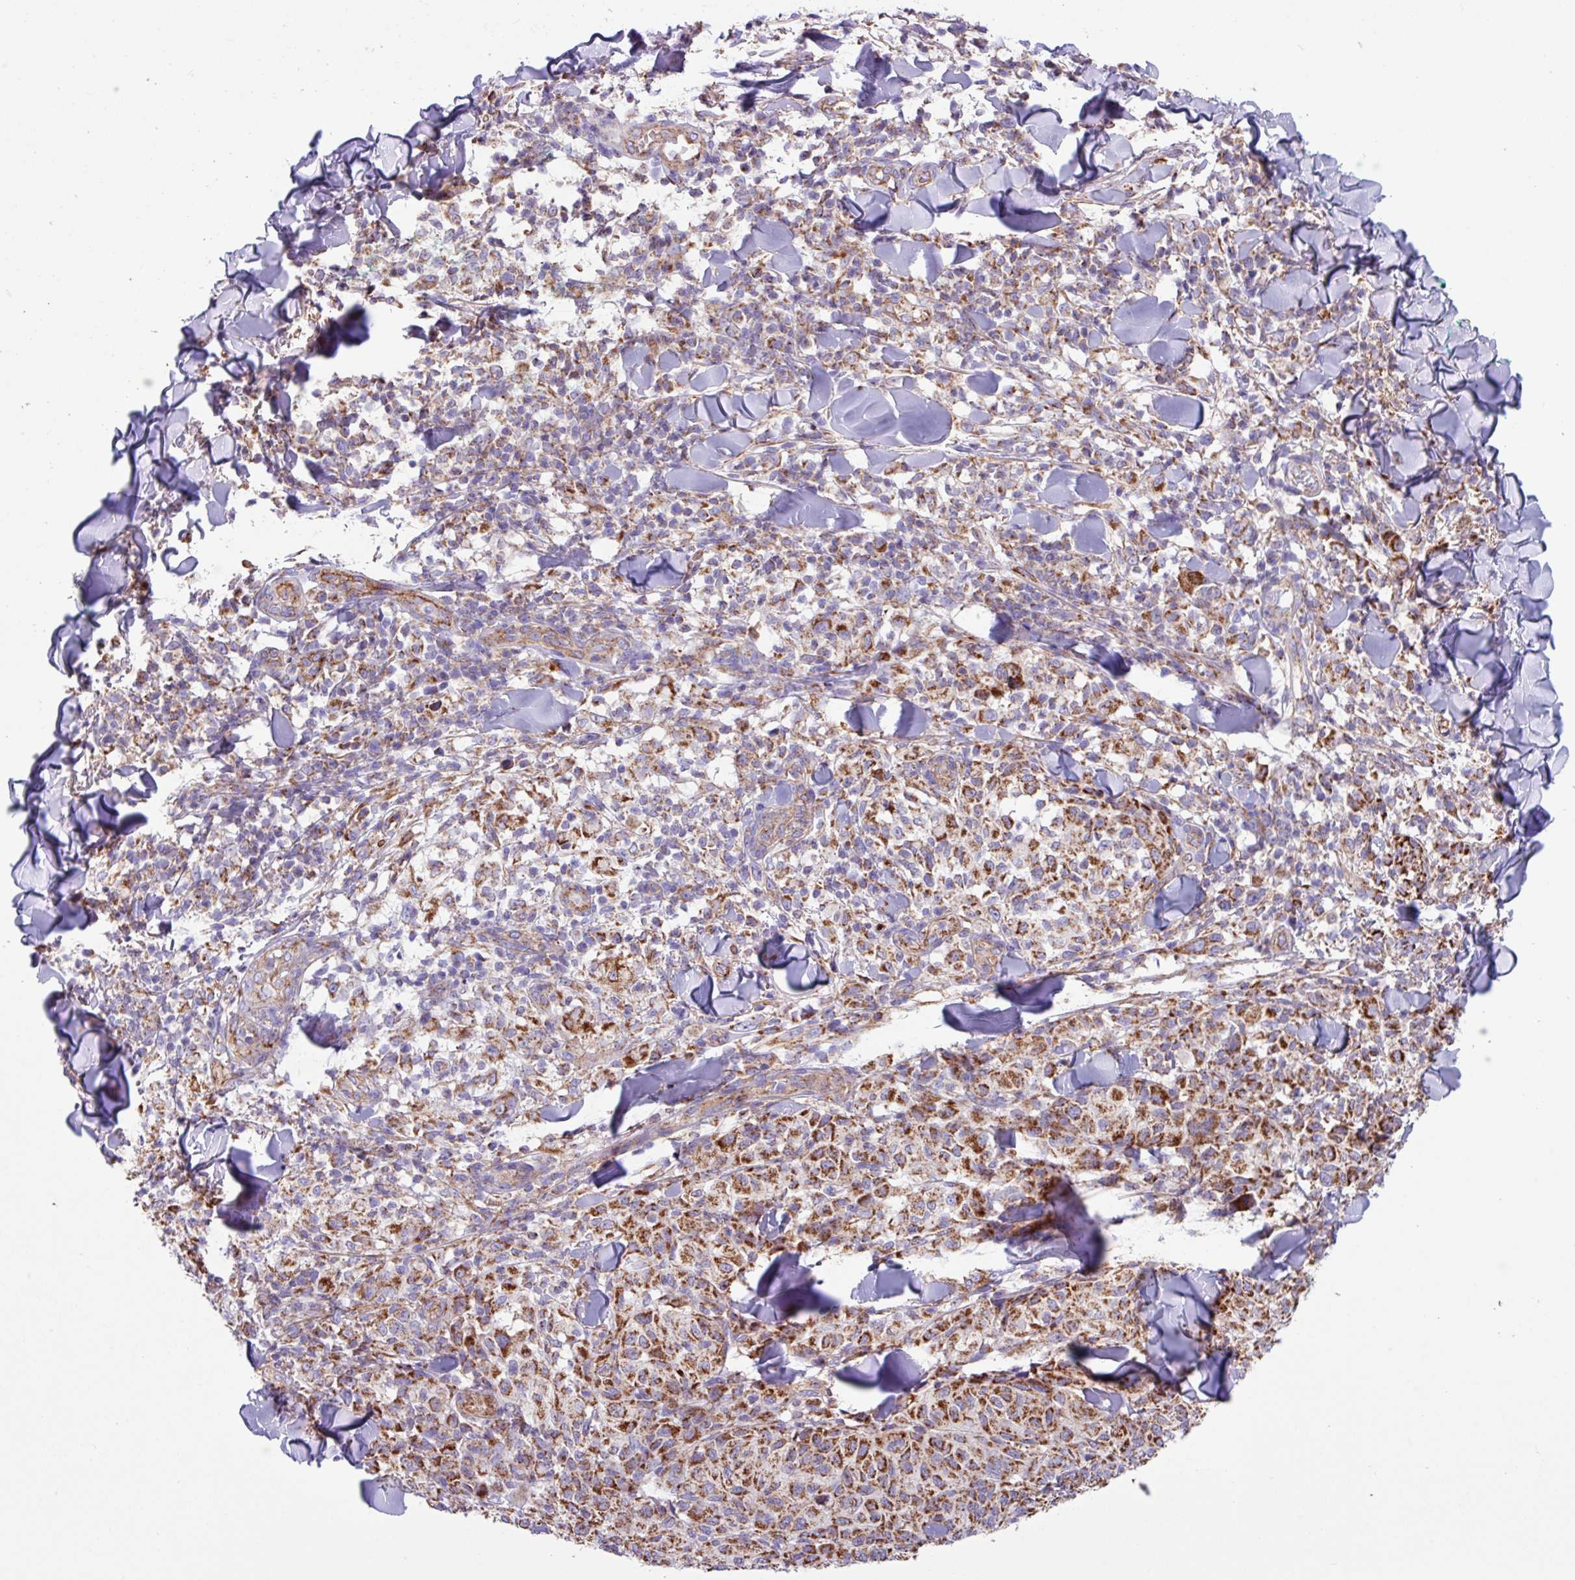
{"staining": {"intensity": "strong", "quantity": ">75%", "location": "cytoplasmic/membranous"}, "tissue": "melanoma", "cell_type": "Tumor cells", "image_type": "cancer", "snomed": [{"axis": "morphology", "description": "Malignant melanoma, NOS"}, {"axis": "topography", "description": "Skin"}], "caption": "DAB immunohistochemical staining of malignant melanoma displays strong cytoplasmic/membranous protein positivity in about >75% of tumor cells.", "gene": "OTULIN", "patient": {"sex": "male", "age": 66}}